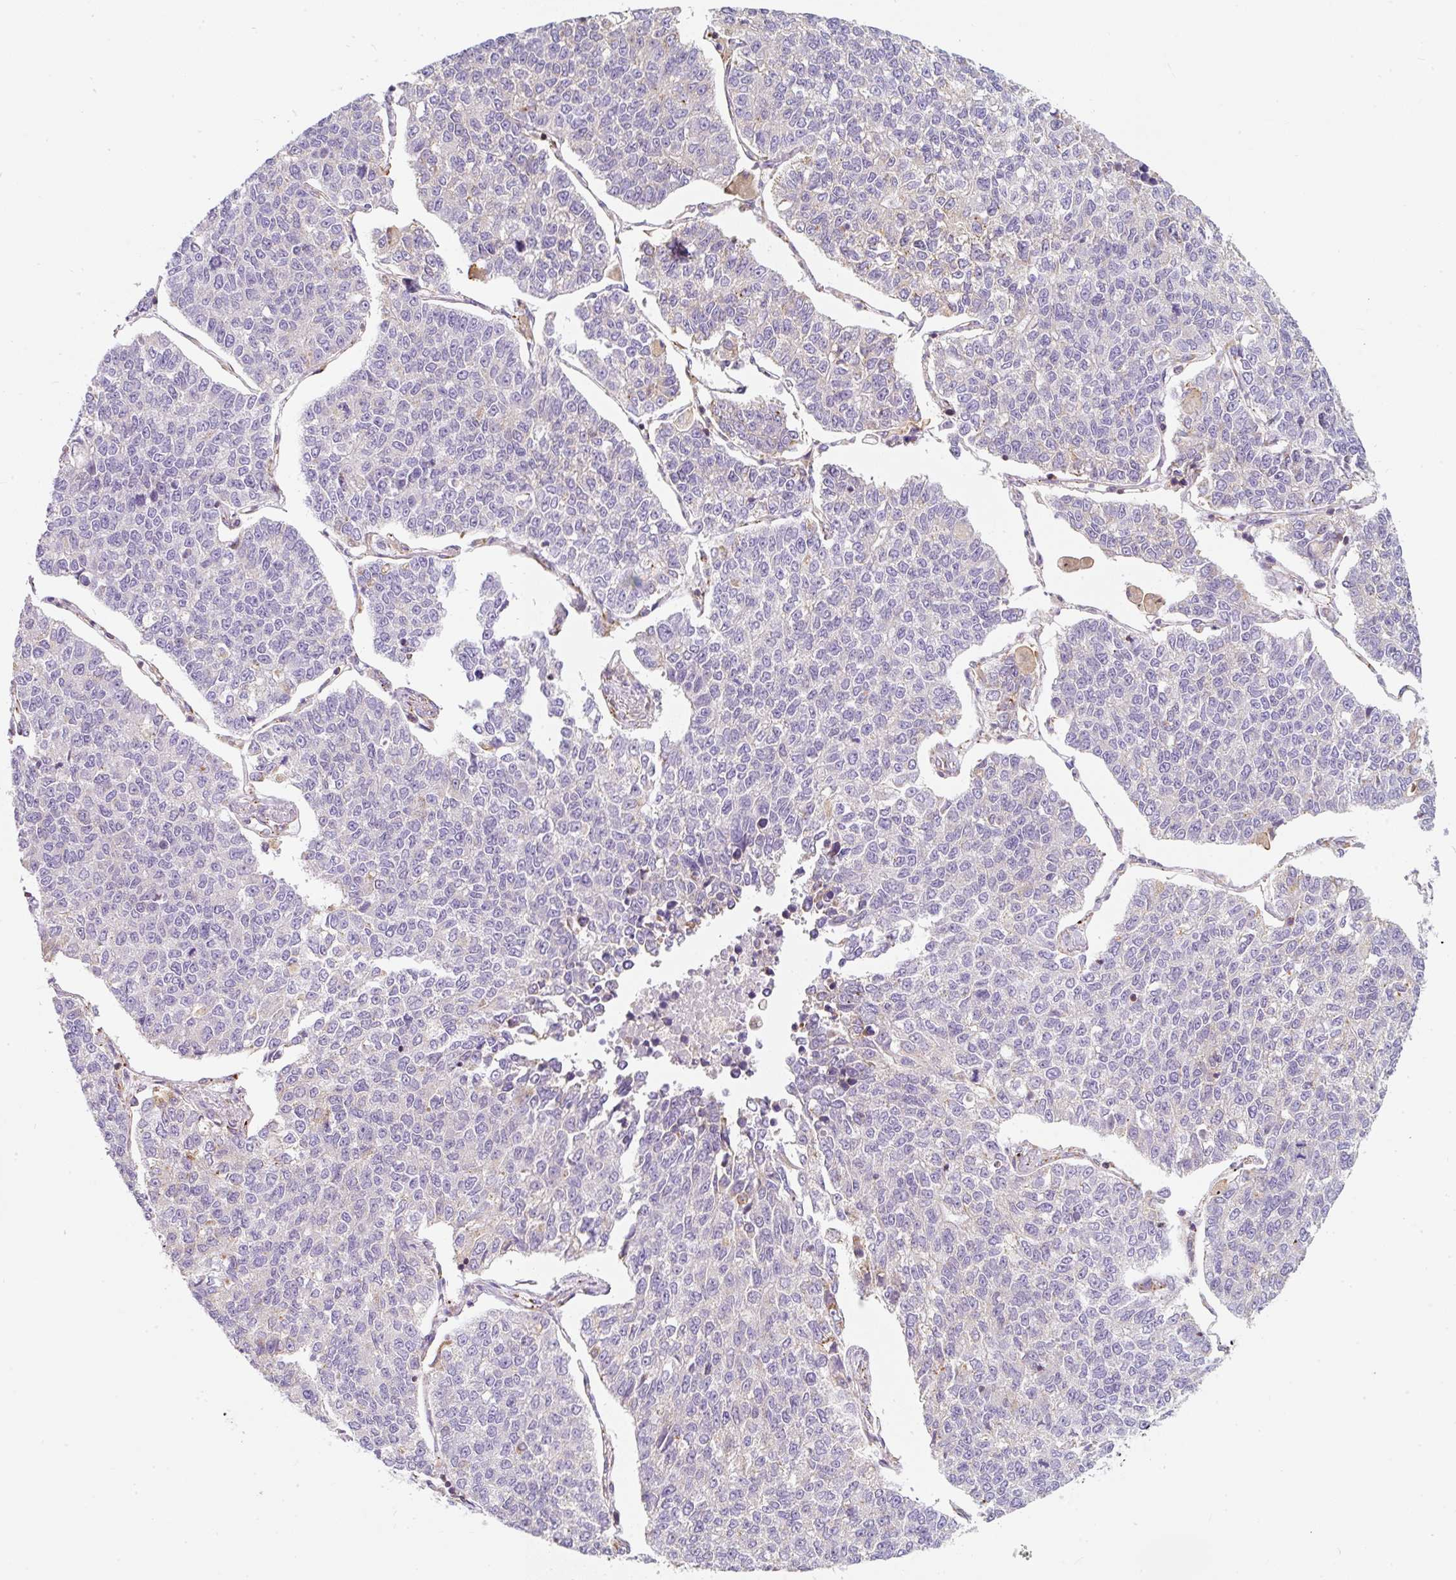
{"staining": {"intensity": "weak", "quantity": "<25%", "location": "cytoplasmic/membranous"}, "tissue": "lung cancer", "cell_type": "Tumor cells", "image_type": "cancer", "snomed": [{"axis": "morphology", "description": "Adenocarcinoma, NOS"}, {"axis": "topography", "description": "Lung"}], "caption": "Immunohistochemistry (IHC) image of lung cancer (adenocarcinoma) stained for a protein (brown), which shows no staining in tumor cells. (Stains: DAB (3,3'-diaminobenzidine) immunohistochemistry with hematoxylin counter stain, Microscopy: brightfield microscopy at high magnification).", "gene": "ERAP2", "patient": {"sex": "male", "age": 49}}